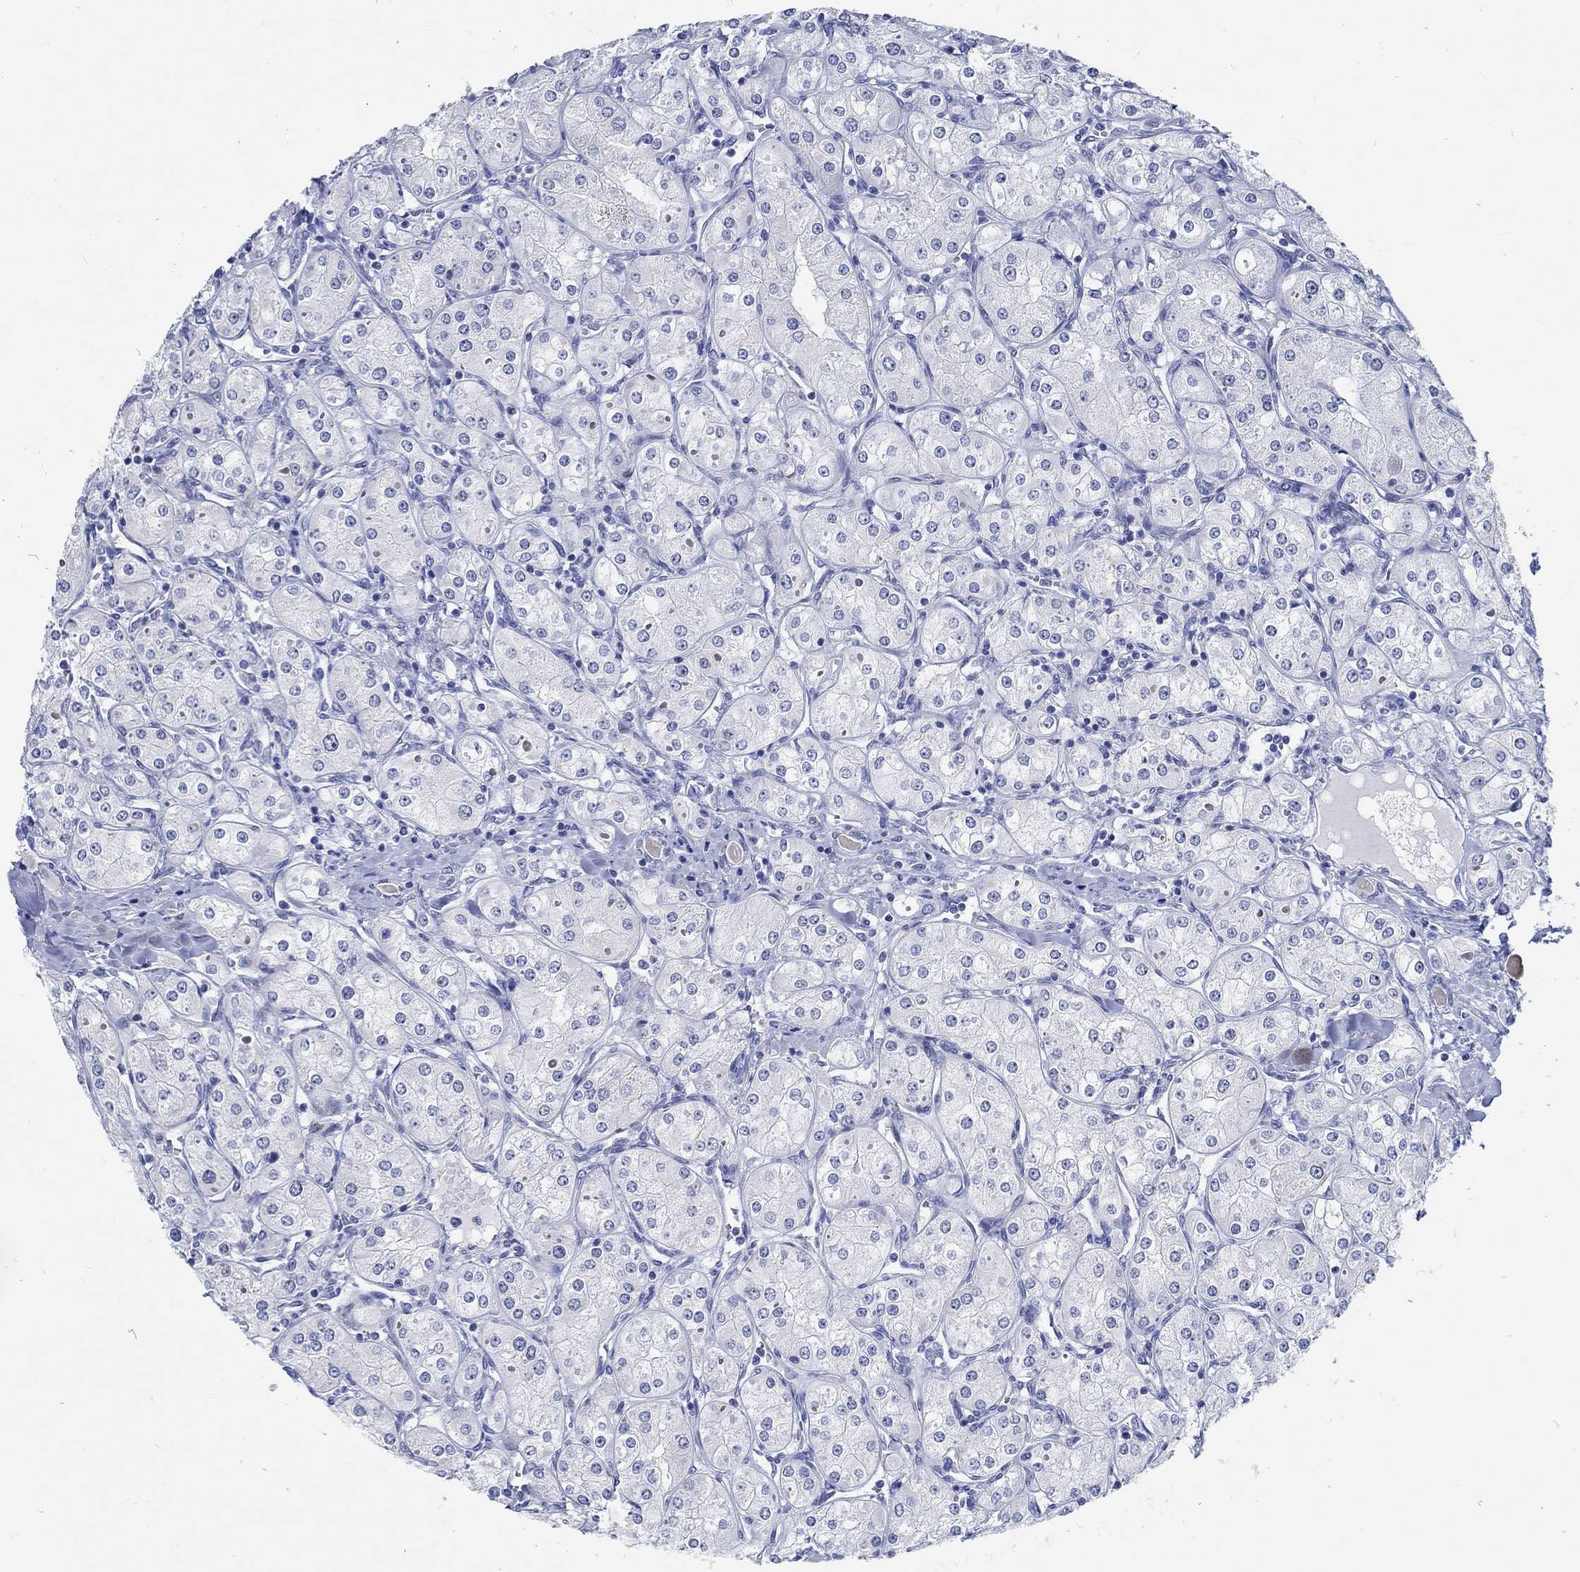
{"staining": {"intensity": "negative", "quantity": "none", "location": "none"}, "tissue": "renal cancer", "cell_type": "Tumor cells", "image_type": "cancer", "snomed": [{"axis": "morphology", "description": "Adenocarcinoma, NOS"}, {"axis": "topography", "description": "Kidney"}], "caption": "Immunohistochemical staining of adenocarcinoma (renal) reveals no significant positivity in tumor cells.", "gene": "C4orf47", "patient": {"sex": "male", "age": 77}}